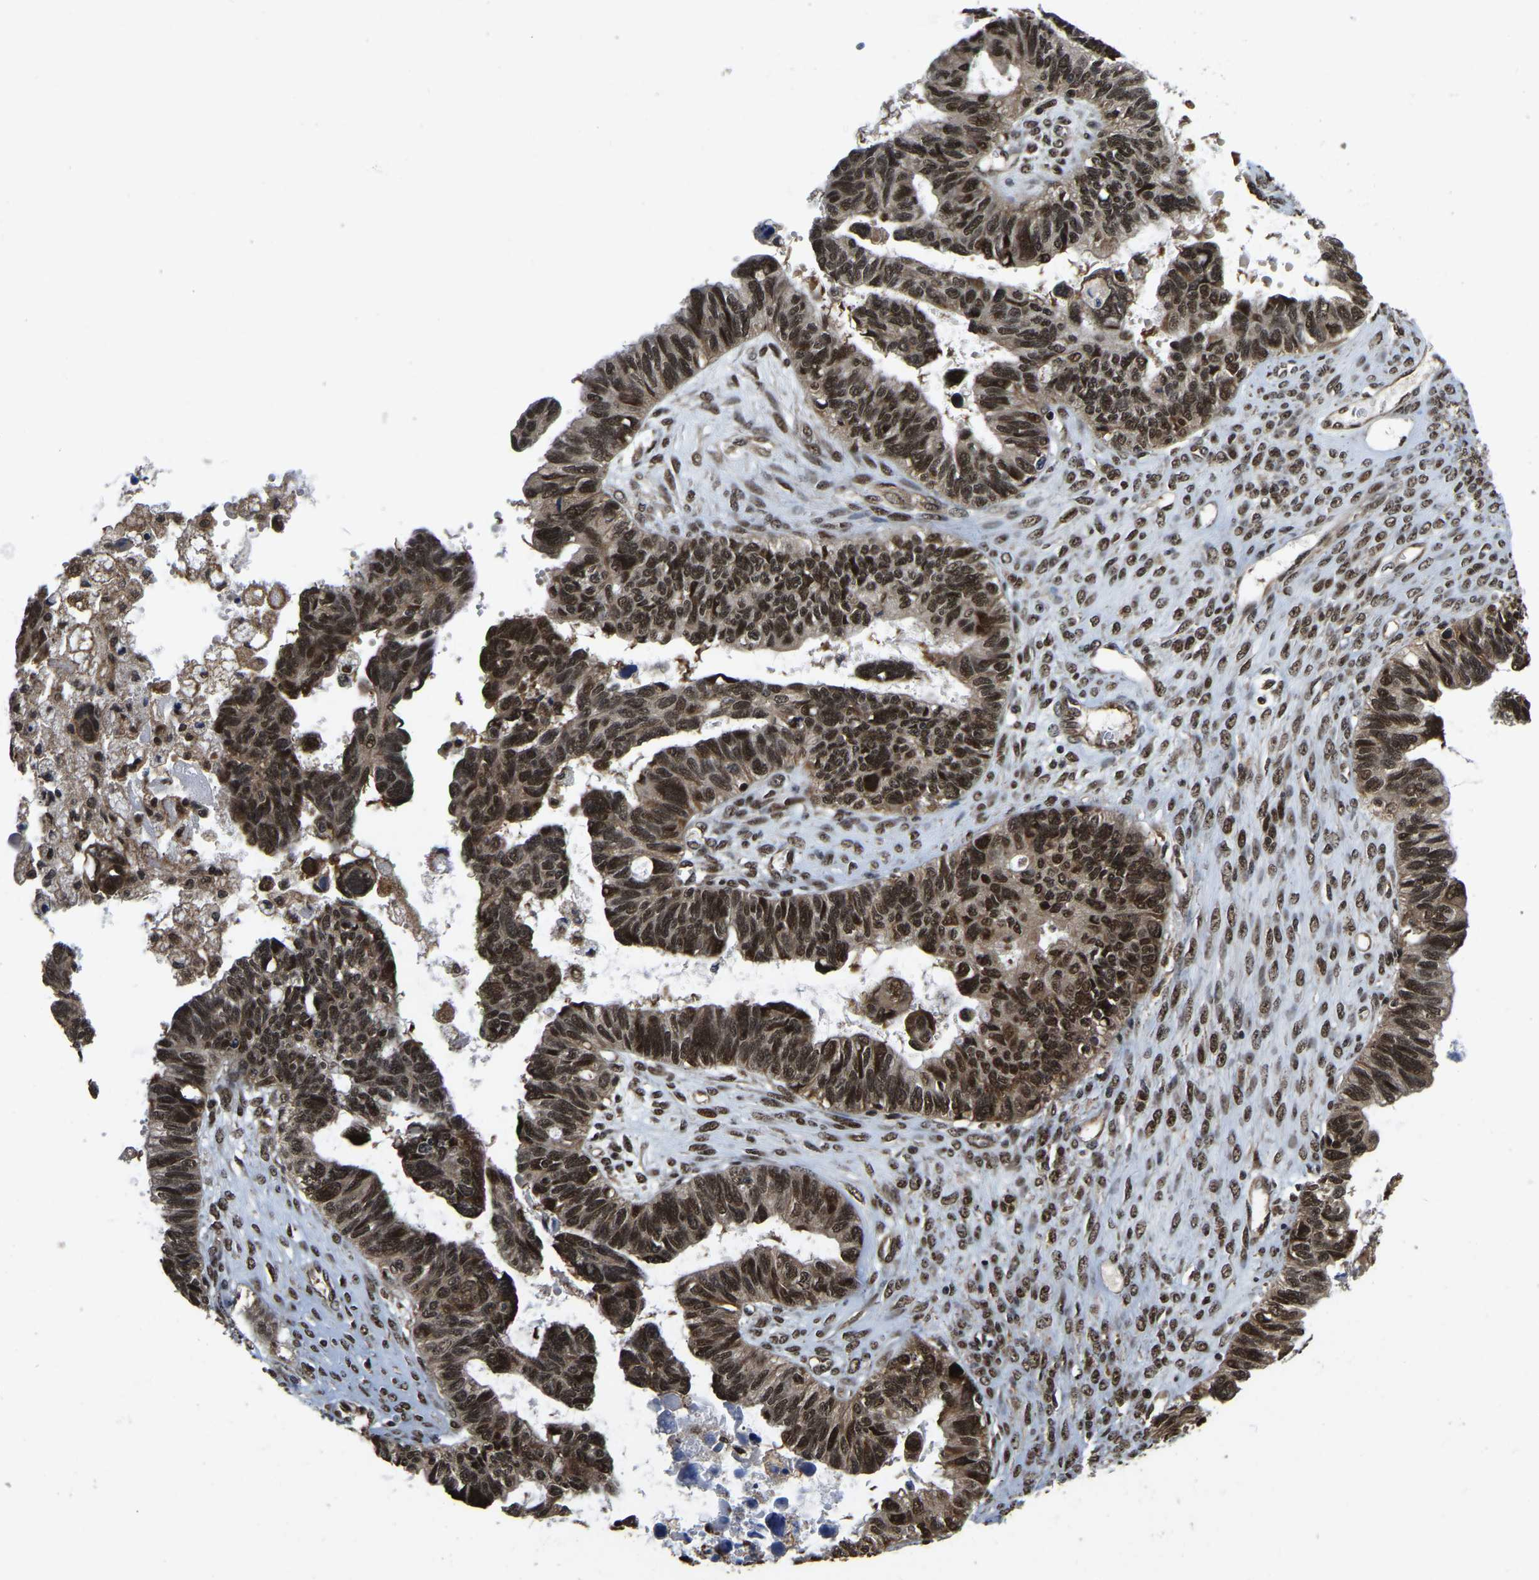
{"staining": {"intensity": "strong", "quantity": ">75%", "location": "cytoplasmic/membranous,nuclear"}, "tissue": "ovarian cancer", "cell_type": "Tumor cells", "image_type": "cancer", "snomed": [{"axis": "morphology", "description": "Cystadenocarcinoma, serous, NOS"}, {"axis": "topography", "description": "Ovary"}], "caption": "Immunohistochemistry histopathology image of neoplastic tissue: serous cystadenocarcinoma (ovarian) stained using IHC reveals high levels of strong protein expression localized specifically in the cytoplasmic/membranous and nuclear of tumor cells, appearing as a cytoplasmic/membranous and nuclear brown color.", "gene": "CIAO1", "patient": {"sex": "female", "age": 79}}